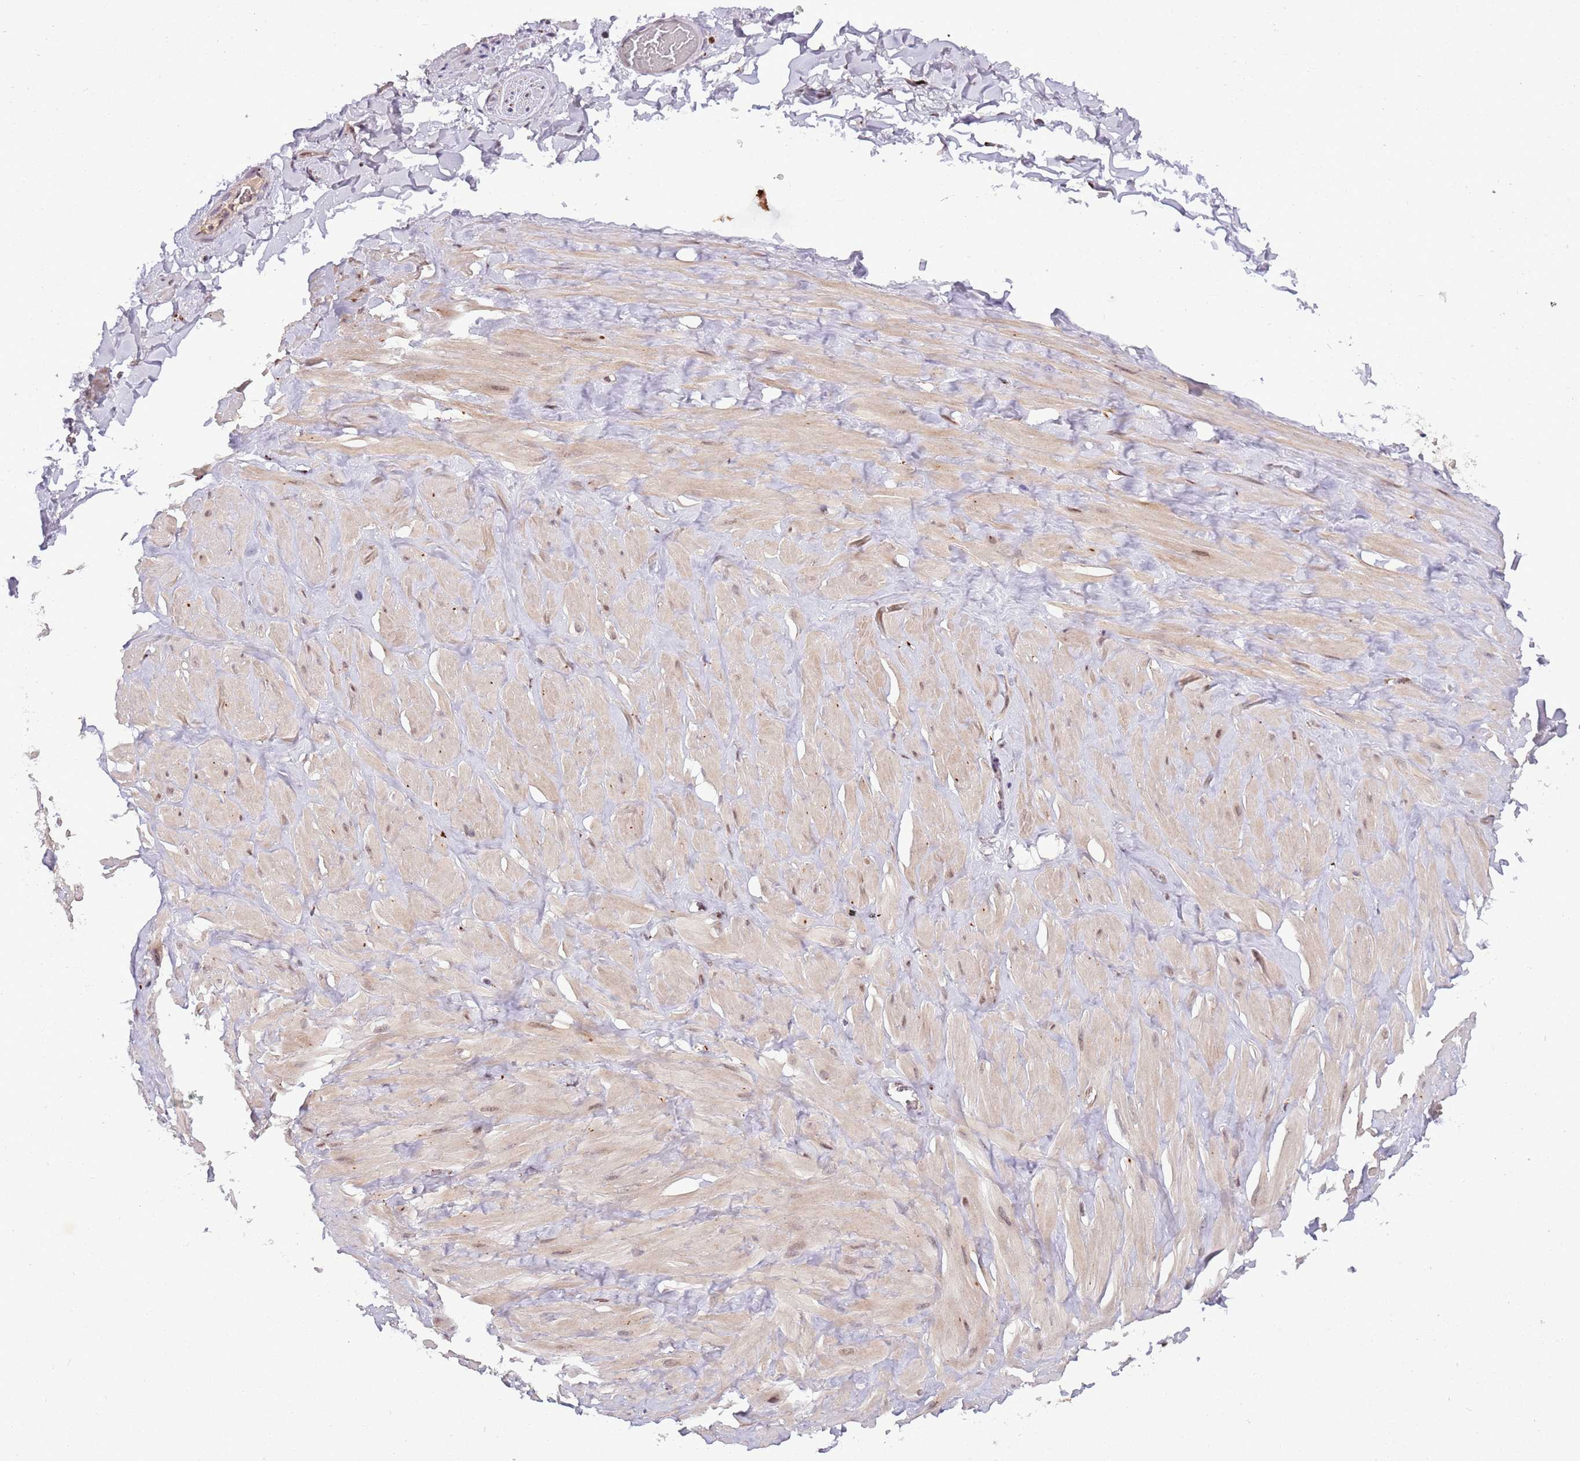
{"staining": {"intensity": "weak", "quantity": "25%-75%", "location": "cytoplasmic/membranous"}, "tissue": "adipose tissue", "cell_type": "Adipocytes", "image_type": "normal", "snomed": [{"axis": "morphology", "description": "Normal tissue, NOS"}, {"axis": "topography", "description": "Soft tissue"}, {"axis": "topography", "description": "Adipose tissue"}, {"axis": "topography", "description": "Vascular tissue"}, {"axis": "topography", "description": "Peripheral nerve tissue"}], "caption": "Protein expression analysis of benign adipose tissue exhibits weak cytoplasmic/membranous positivity in approximately 25%-75% of adipocytes. (DAB = brown stain, brightfield microscopy at high magnification).", "gene": "TRIM27", "patient": {"sex": "male", "age": 46}}